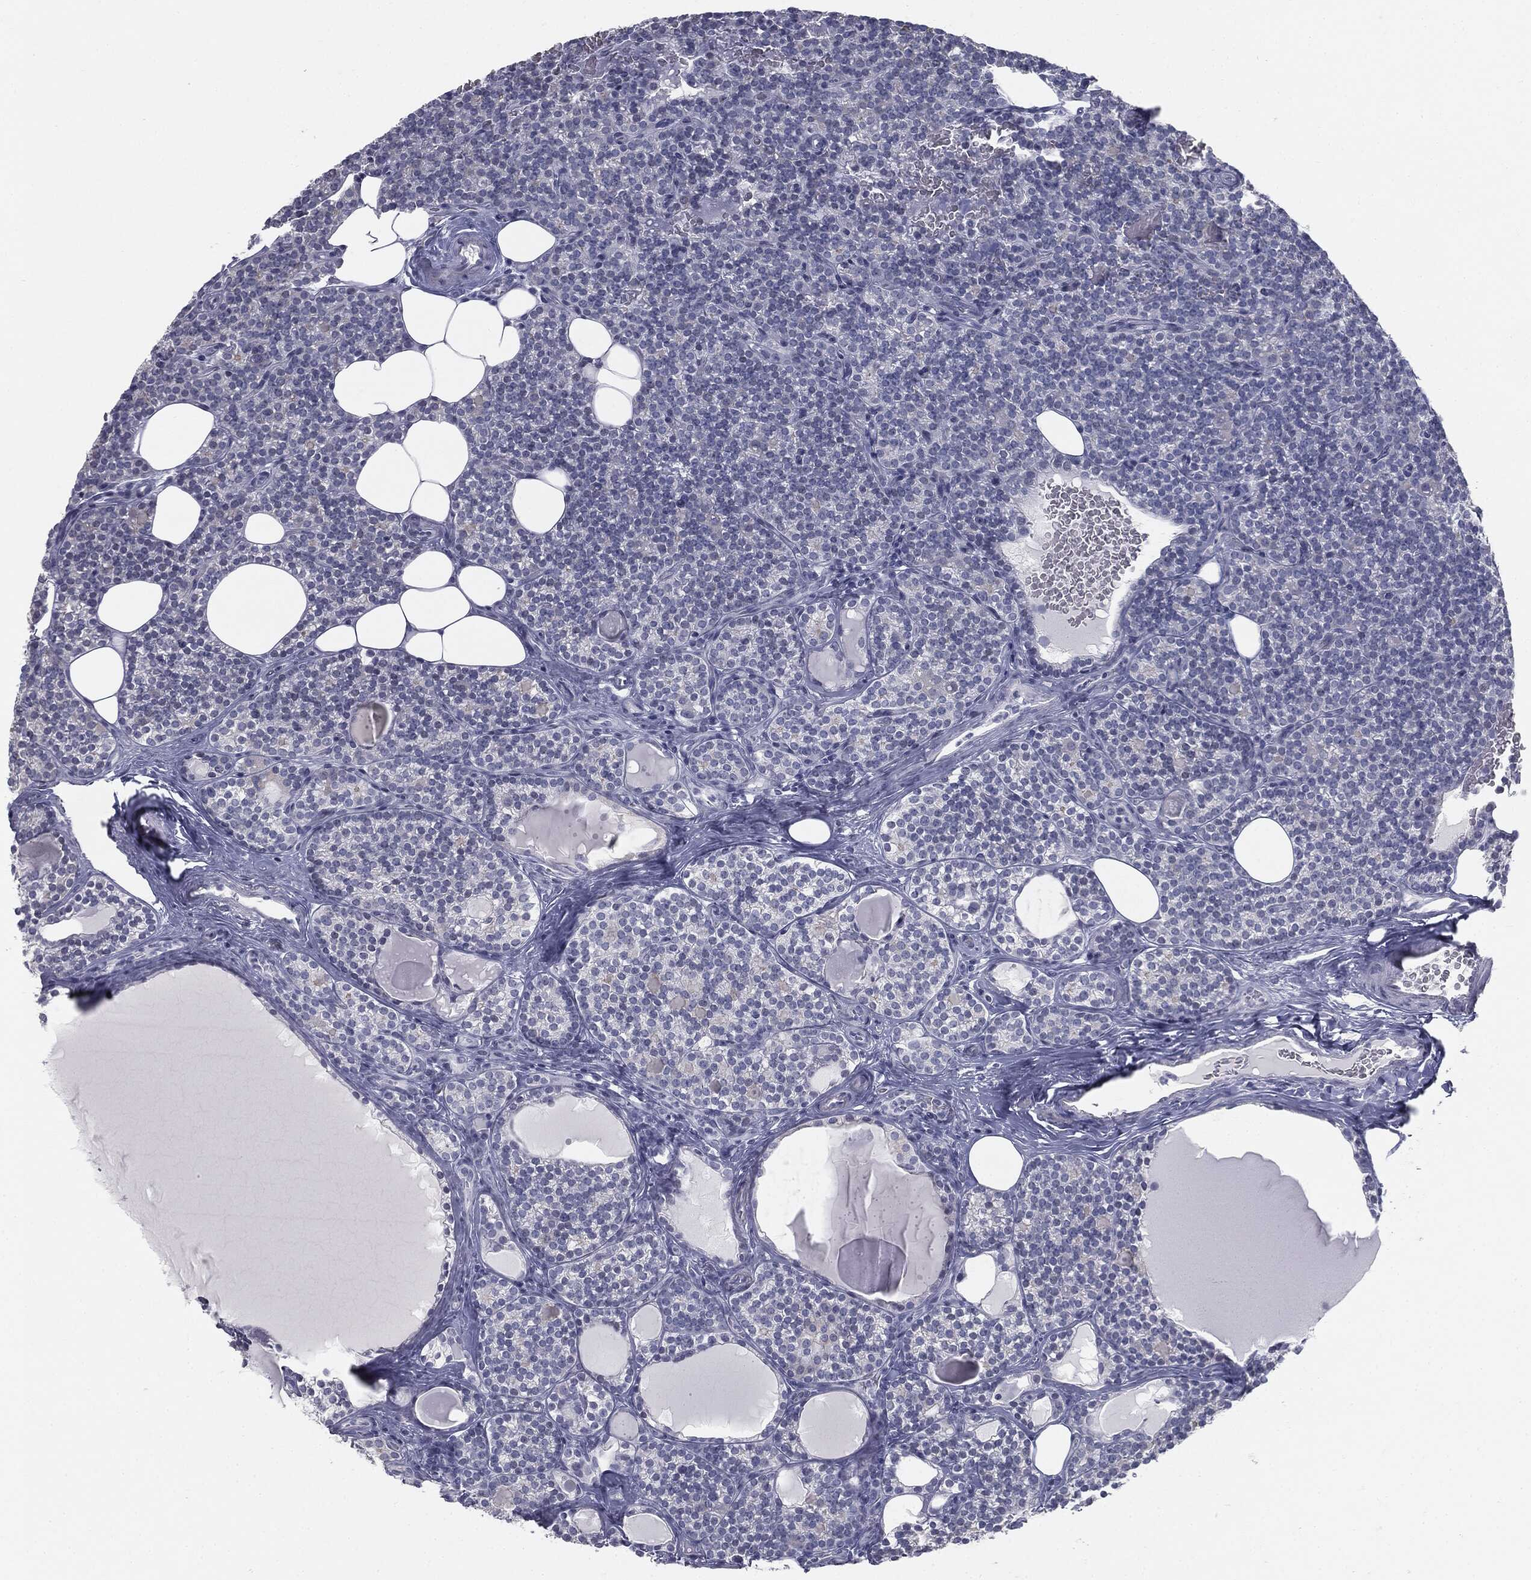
{"staining": {"intensity": "negative", "quantity": "none", "location": "none"}, "tissue": "parathyroid gland", "cell_type": "Glandular cells", "image_type": "normal", "snomed": [{"axis": "morphology", "description": "Normal tissue, NOS"}, {"axis": "topography", "description": "Parathyroid gland"}], "caption": "Protein analysis of normal parathyroid gland shows no significant staining in glandular cells. (Brightfield microscopy of DAB IHC at high magnification).", "gene": "TPO", "patient": {"sex": "female", "age": 63}}